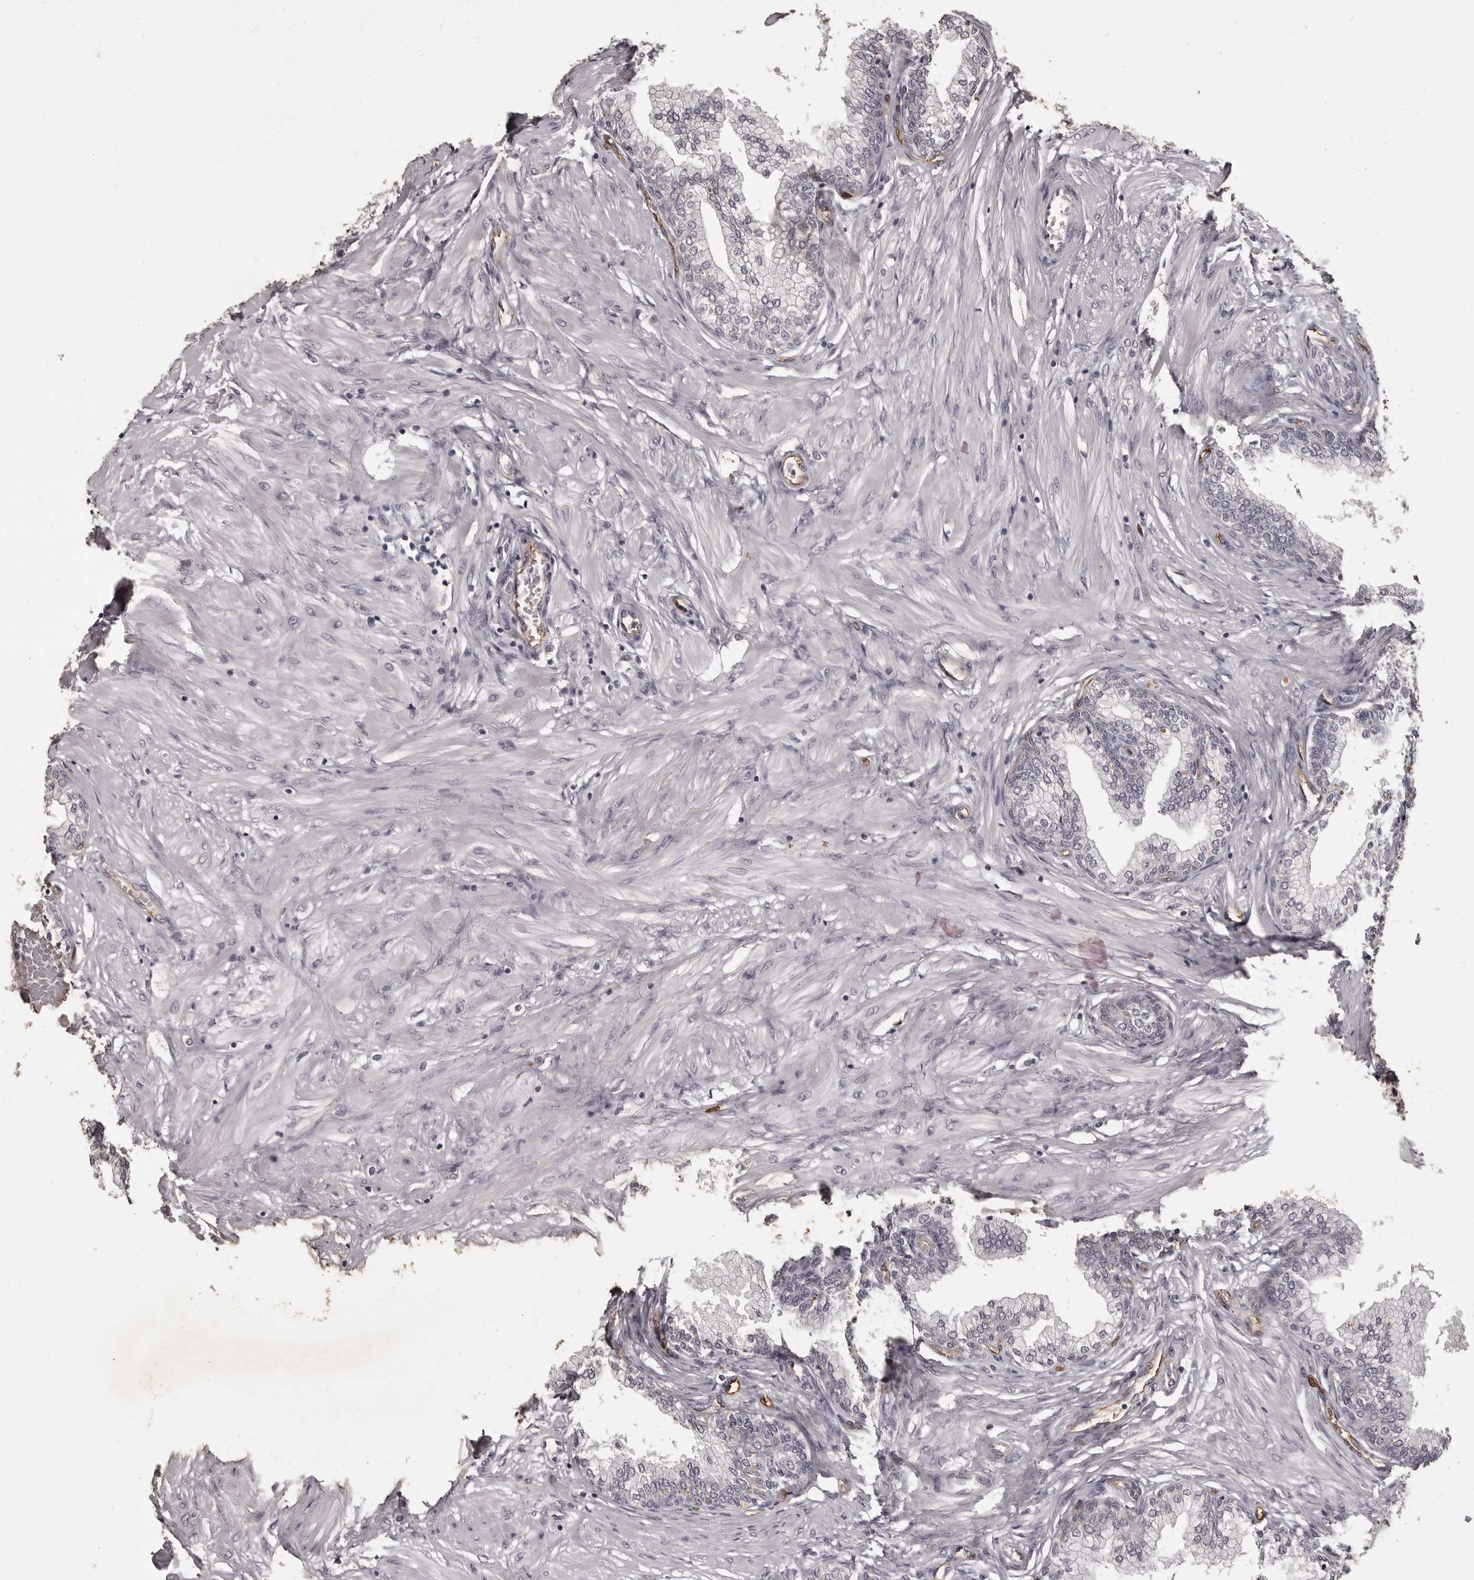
{"staining": {"intensity": "negative", "quantity": "none", "location": "none"}, "tissue": "prostate", "cell_type": "Glandular cells", "image_type": "normal", "snomed": [{"axis": "morphology", "description": "Normal tissue, NOS"}, {"axis": "morphology", "description": "Urothelial carcinoma, Low grade"}, {"axis": "topography", "description": "Urinary bladder"}, {"axis": "topography", "description": "Prostate"}], "caption": "This image is of benign prostate stained with IHC to label a protein in brown with the nuclei are counter-stained blue. There is no staining in glandular cells. The staining is performed using DAB (3,3'-diaminobenzidine) brown chromogen with nuclei counter-stained in using hematoxylin.", "gene": "GPR78", "patient": {"sex": "male", "age": 60}}